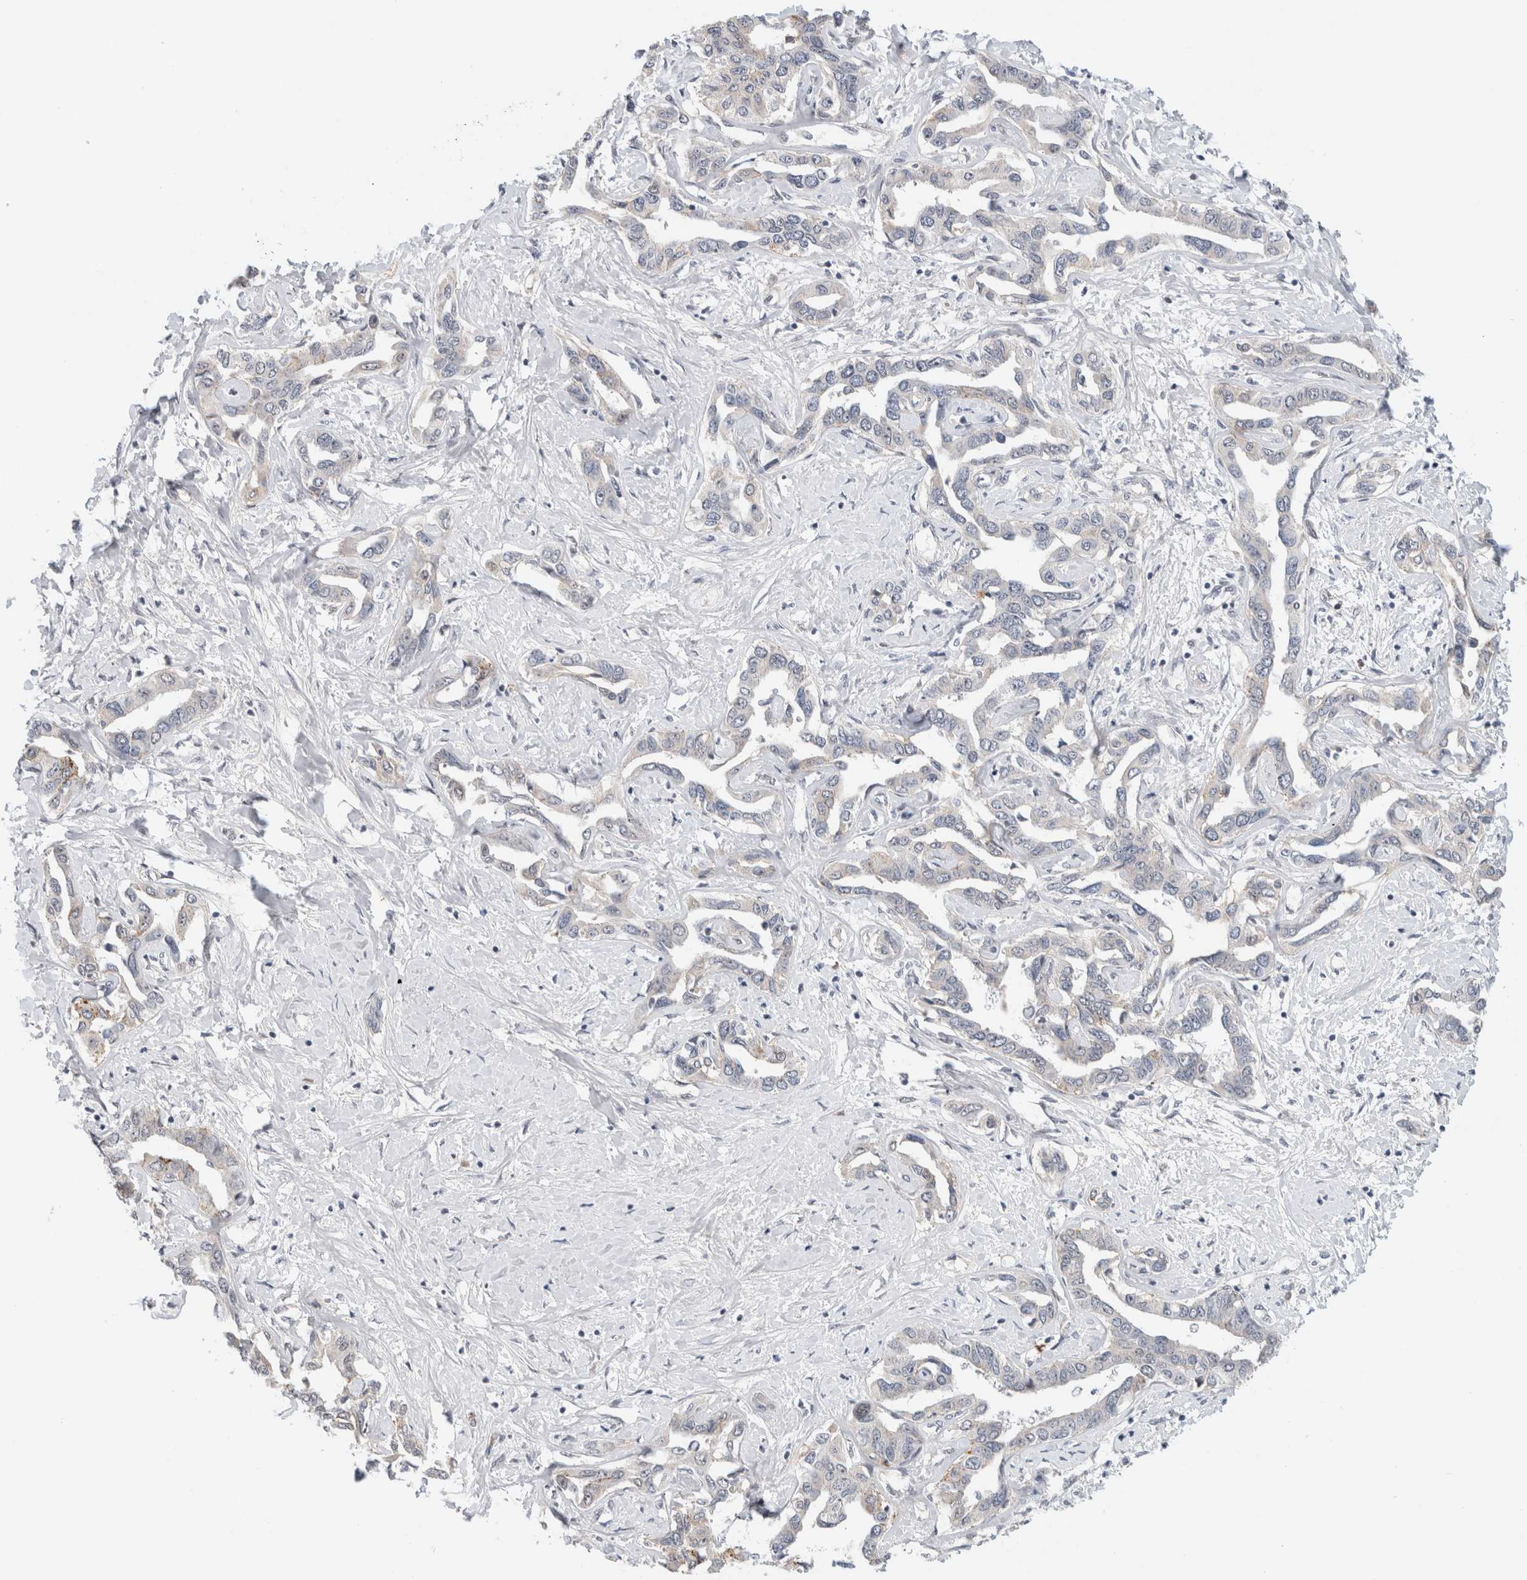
{"staining": {"intensity": "negative", "quantity": "none", "location": "none"}, "tissue": "liver cancer", "cell_type": "Tumor cells", "image_type": "cancer", "snomed": [{"axis": "morphology", "description": "Cholangiocarcinoma"}, {"axis": "topography", "description": "Liver"}], "caption": "DAB immunohistochemical staining of human liver cancer (cholangiocarcinoma) displays no significant staining in tumor cells.", "gene": "HCN3", "patient": {"sex": "male", "age": 59}}